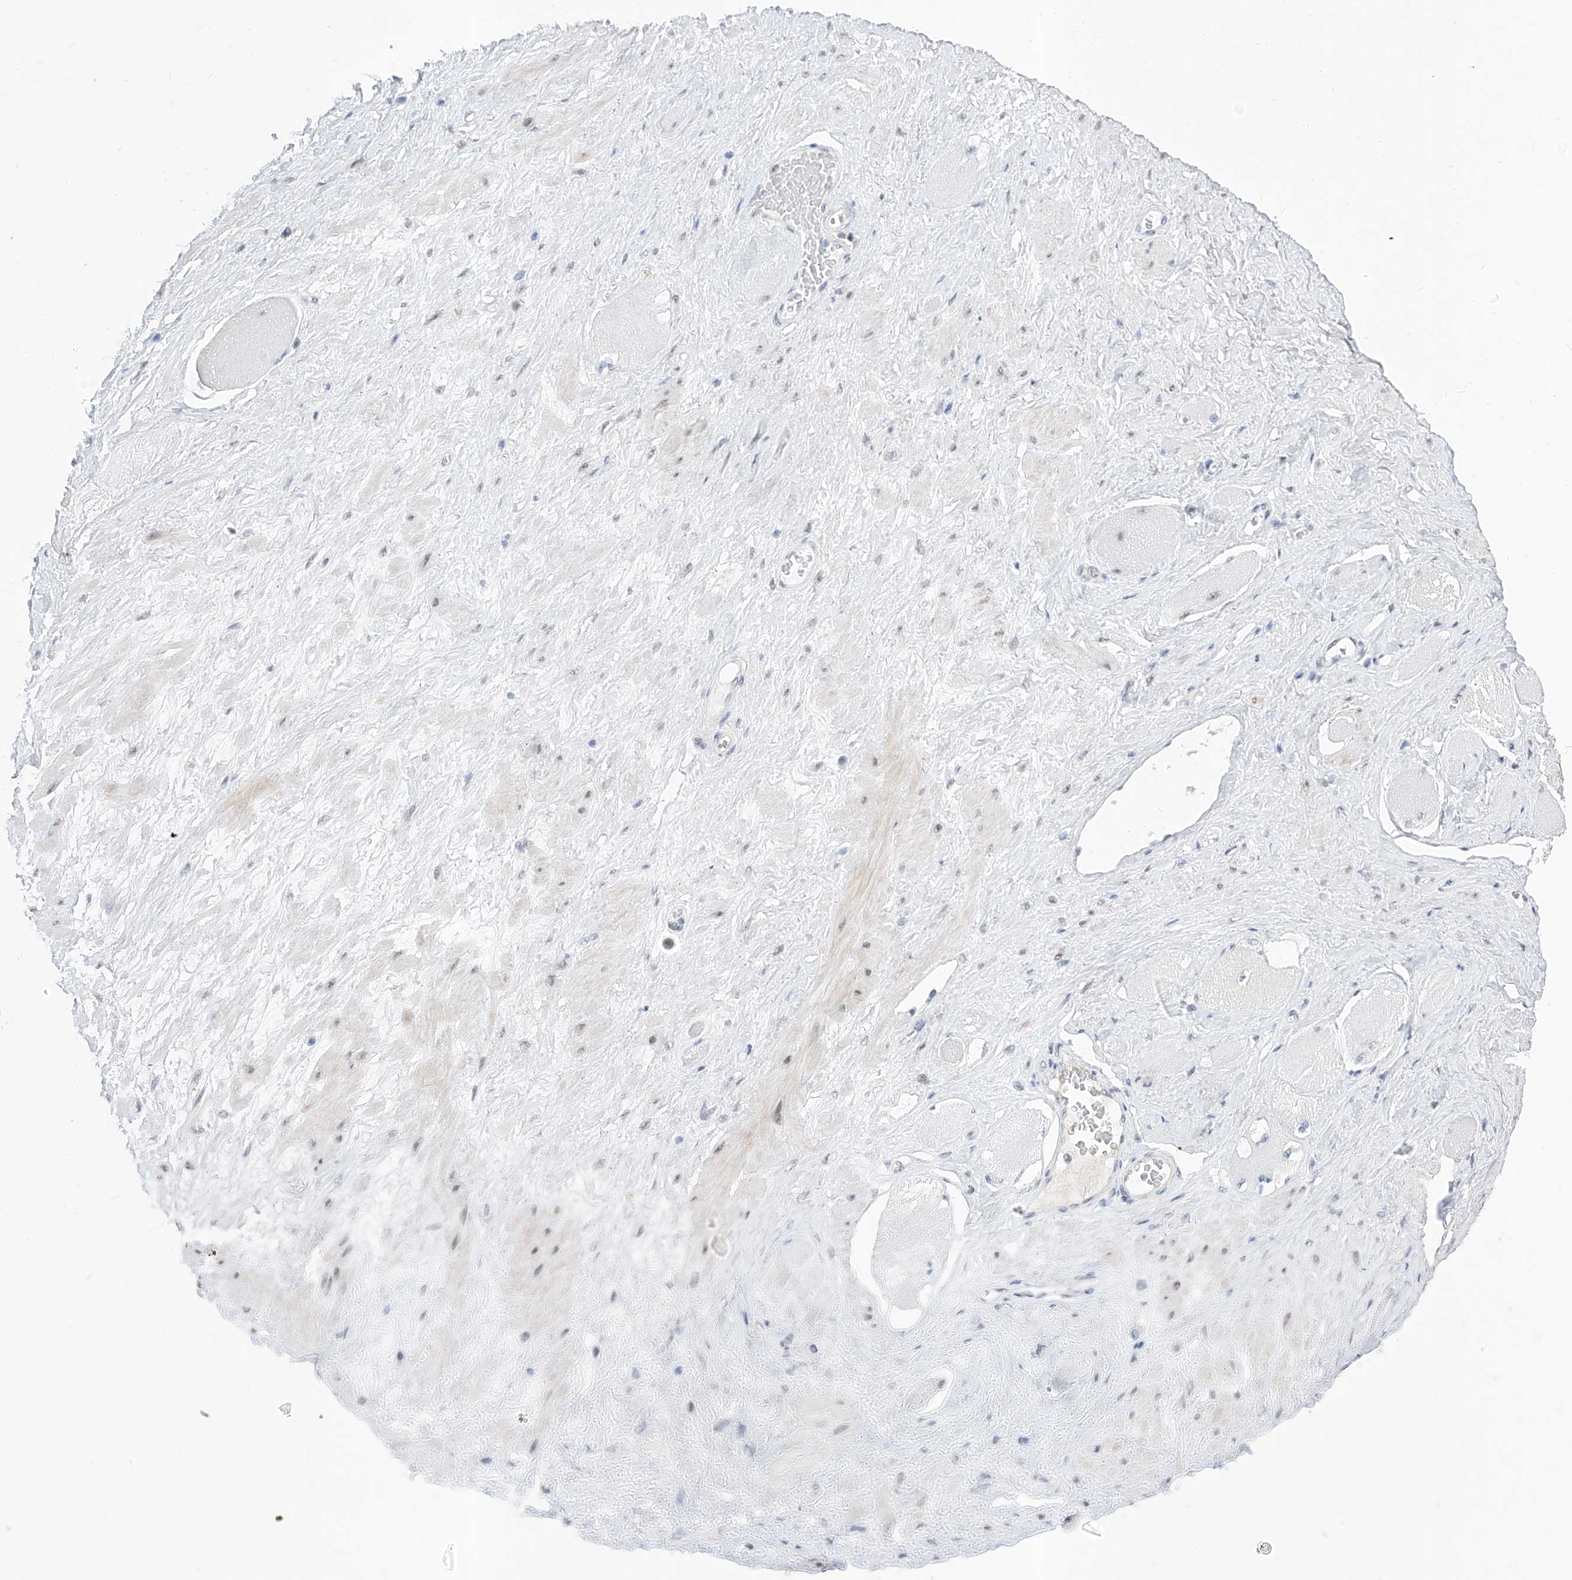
{"staining": {"intensity": "negative", "quantity": "none", "location": "none"}, "tissue": "adipose tissue", "cell_type": "Adipocytes", "image_type": "normal", "snomed": [{"axis": "morphology", "description": "Normal tissue, NOS"}, {"axis": "morphology", "description": "Adenocarcinoma, Low grade"}, {"axis": "topography", "description": "Prostate"}, {"axis": "topography", "description": "Peripheral nerve tissue"}], "caption": "A high-resolution micrograph shows immunohistochemistry staining of normal adipose tissue, which exhibits no significant positivity in adipocytes.", "gene": "ATN1", "patient": {"sex": "male", "age": 63}}